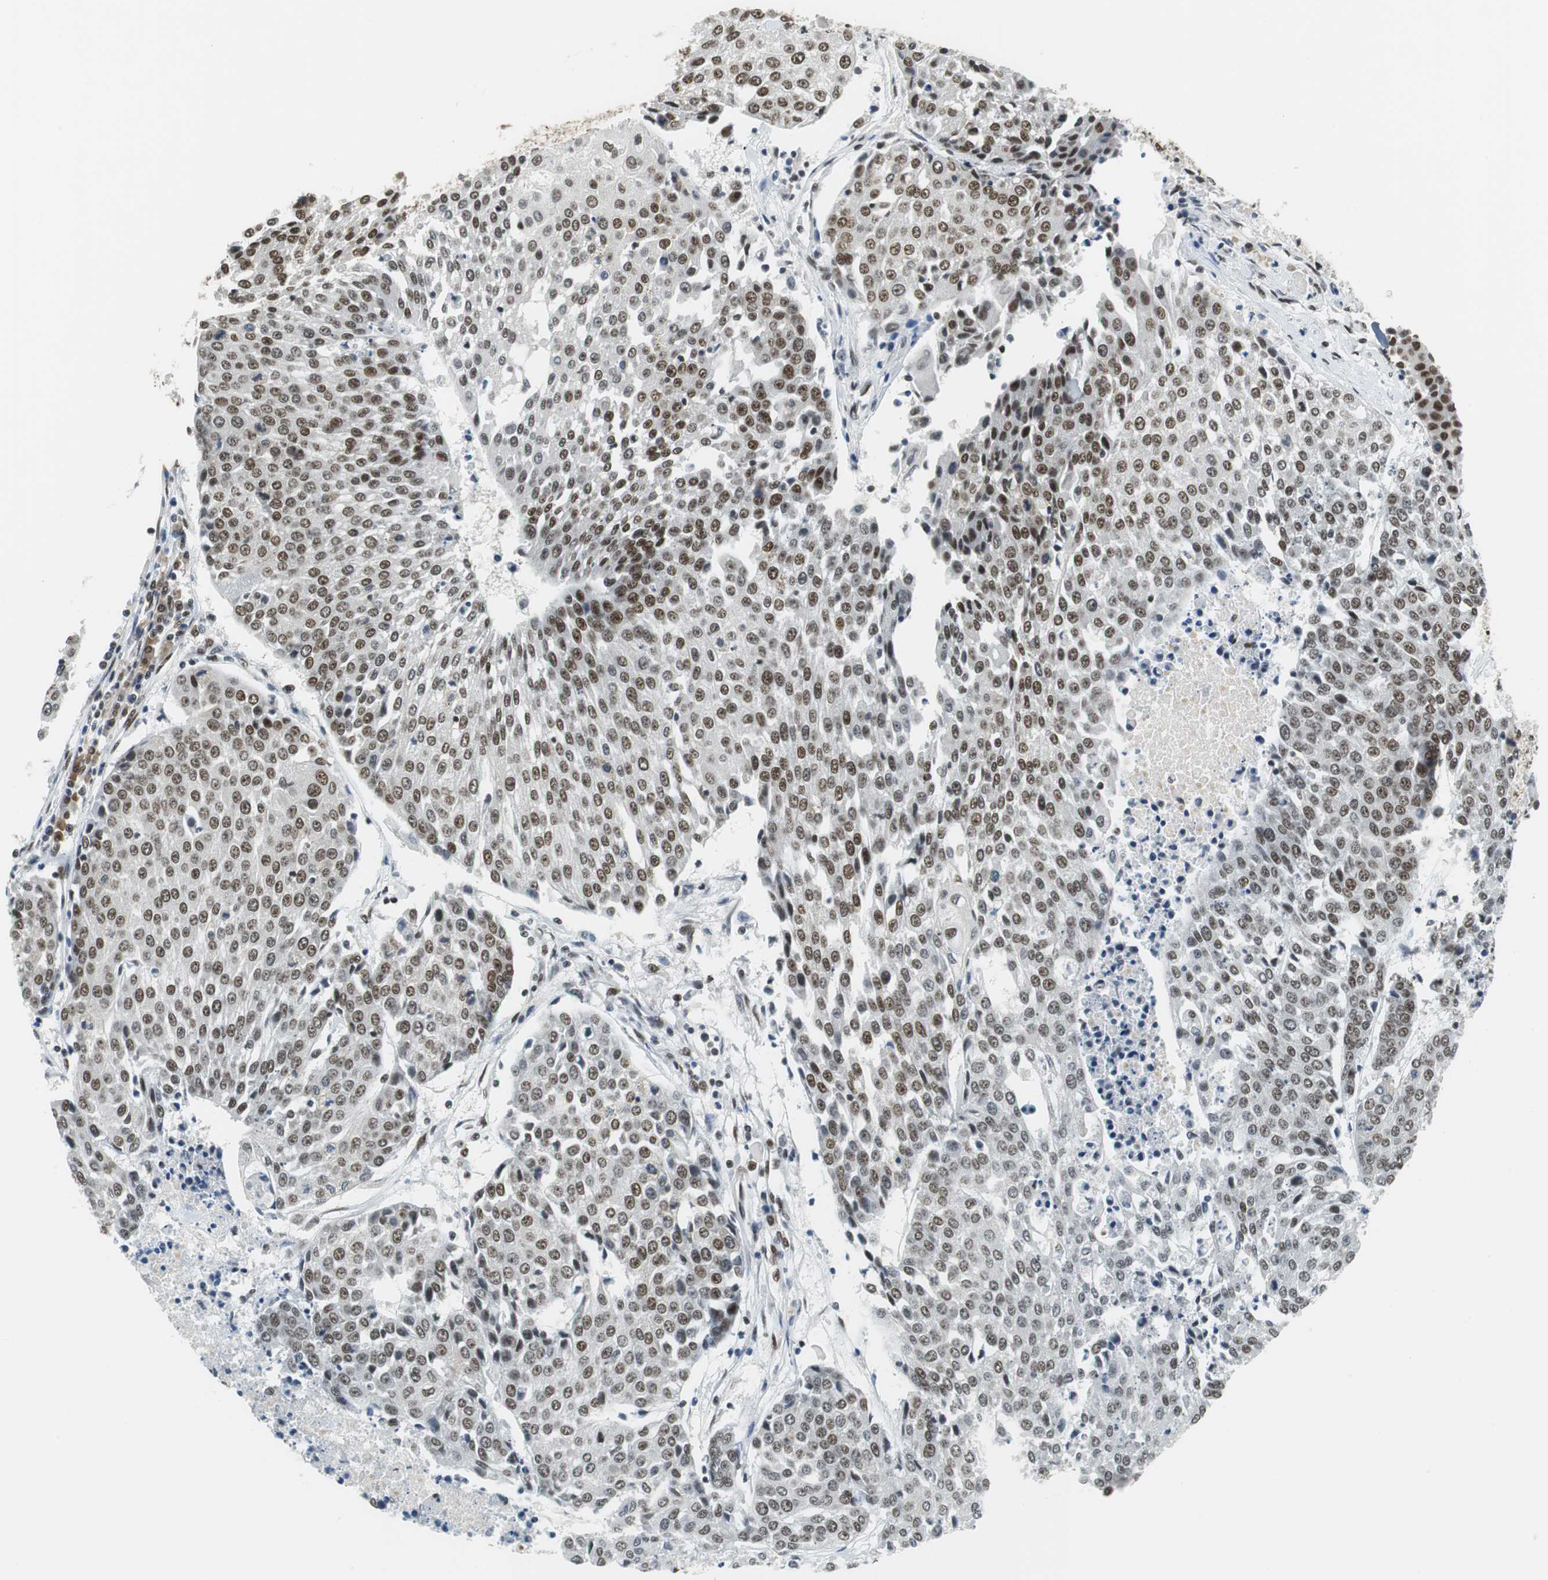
{"staining": {"intensity": "moderate", "quantity": ">75%", "location": "nuclear"}, "tissue": "urothelial cancer", "cell_type": "Tumor cells", "image_type": "cancer", "snomed": [{"axis": "morphology", "description": "Urothelial carcinoma, High grade"}, {"axis": "topography", "description": "Urinary bladder"}], "caption": "Immunohistochemistry (DAB (3,3'-diaminobenzidine)) staining of urothelial cancer reveals moderate nuclear protein expression in about >75% of tumor cells. The staining was performed using DAB (3,3'-diaminobenzidine), with brown indicating positive protein expression. Nuclei are stained blue with hematoxylin.", "gene": "PRKDC", "patient": {"sex": "female", "age": 85}}